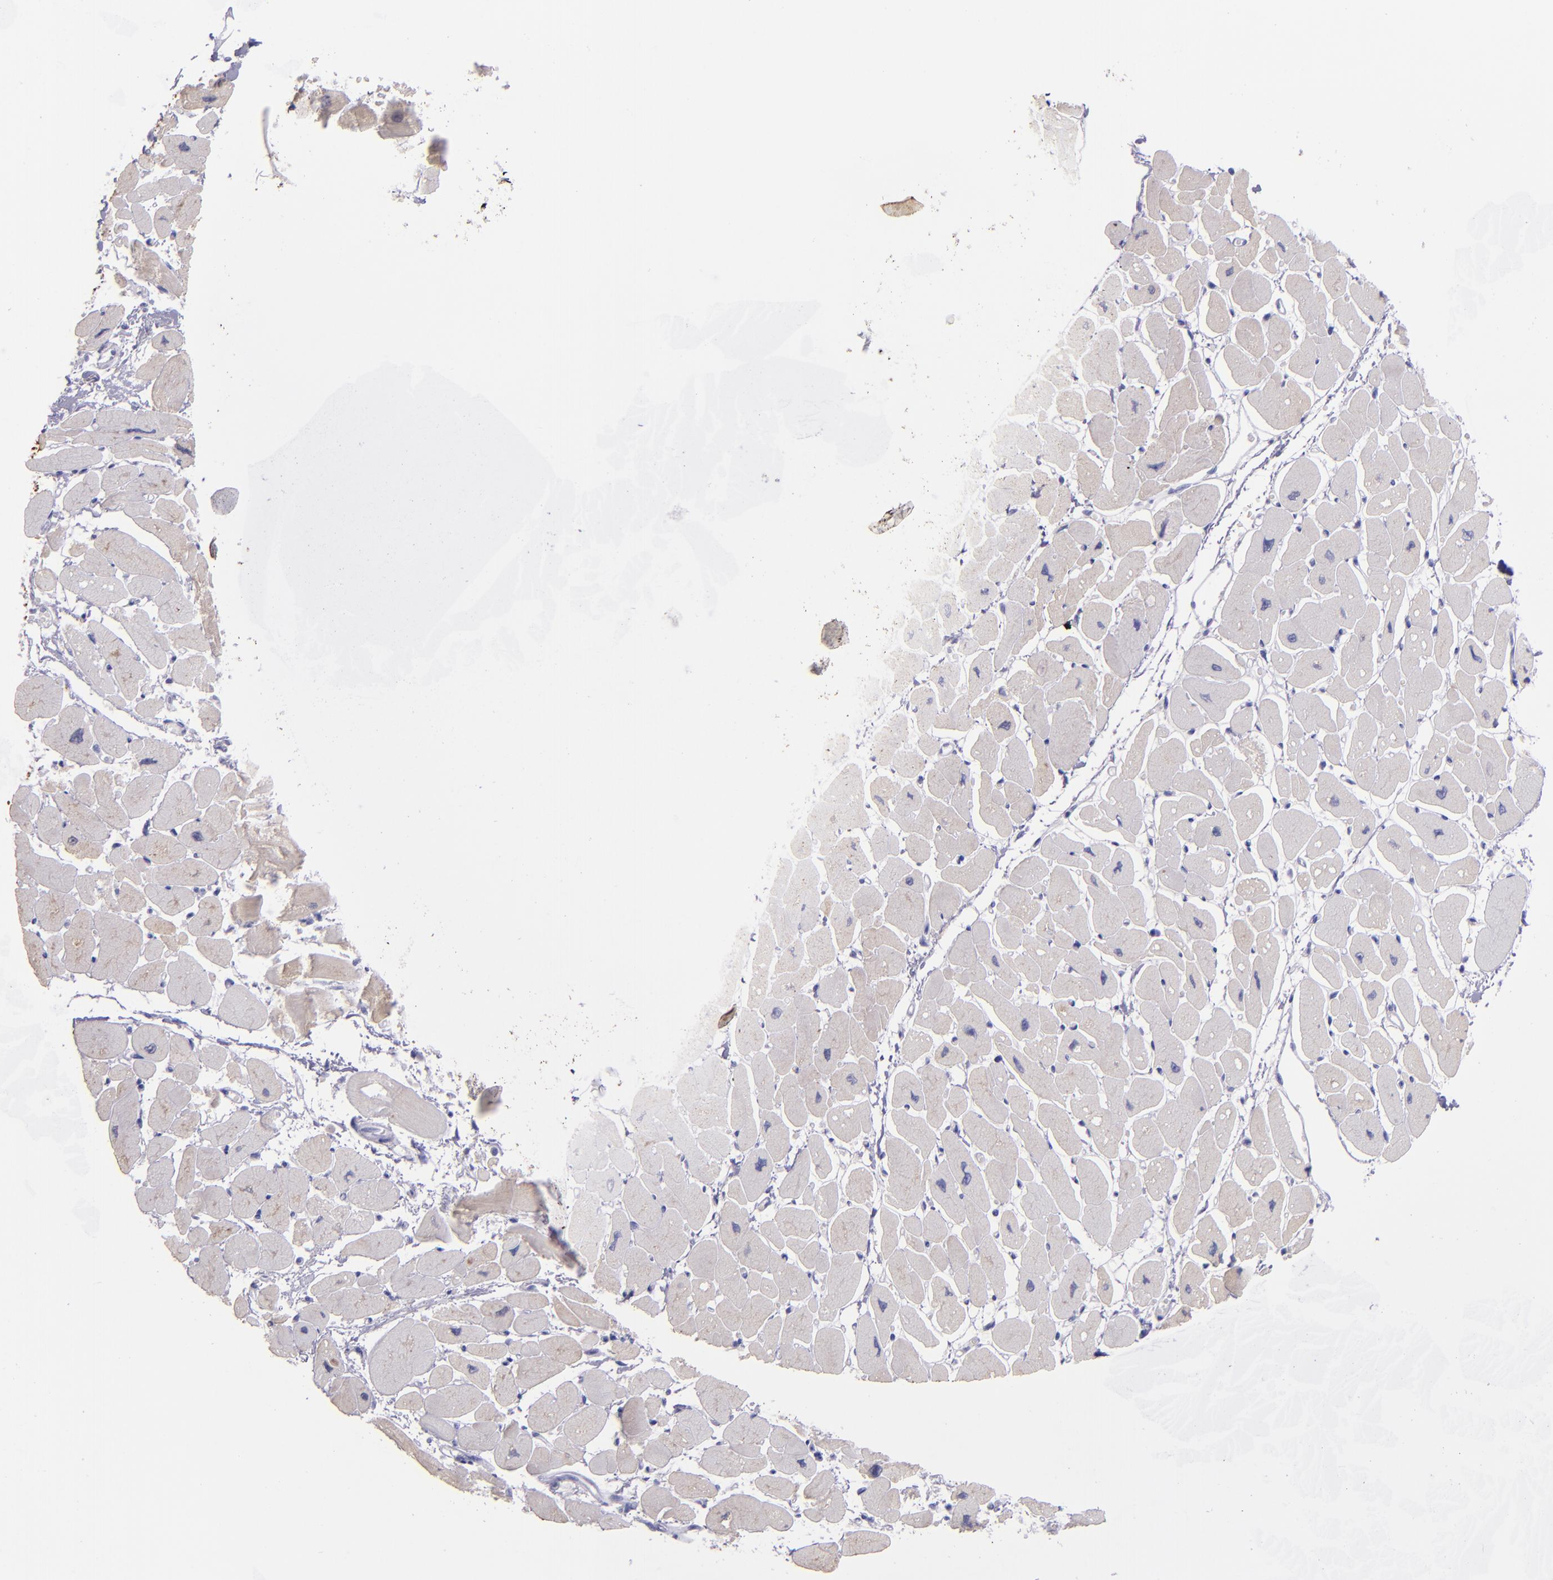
{"staining": {"intensity": "negative", "quantity": "none", "location": "none"}, "tissue": "heart muscle", "cell_type": "Cardiomyocytes", "image_type": "normal", "snomed": [{"axis": "morphology", "description": "Normal tissue, NOS"}, {"axis": "topography", "description": "Heart"}], "caption": "Cardiomyocytes are negative for brown protein staining in benign heart muscle. Nuclei are stained in blue.", "gene": "TNNT3", "patient": {"sex": "female", "age": 54}}